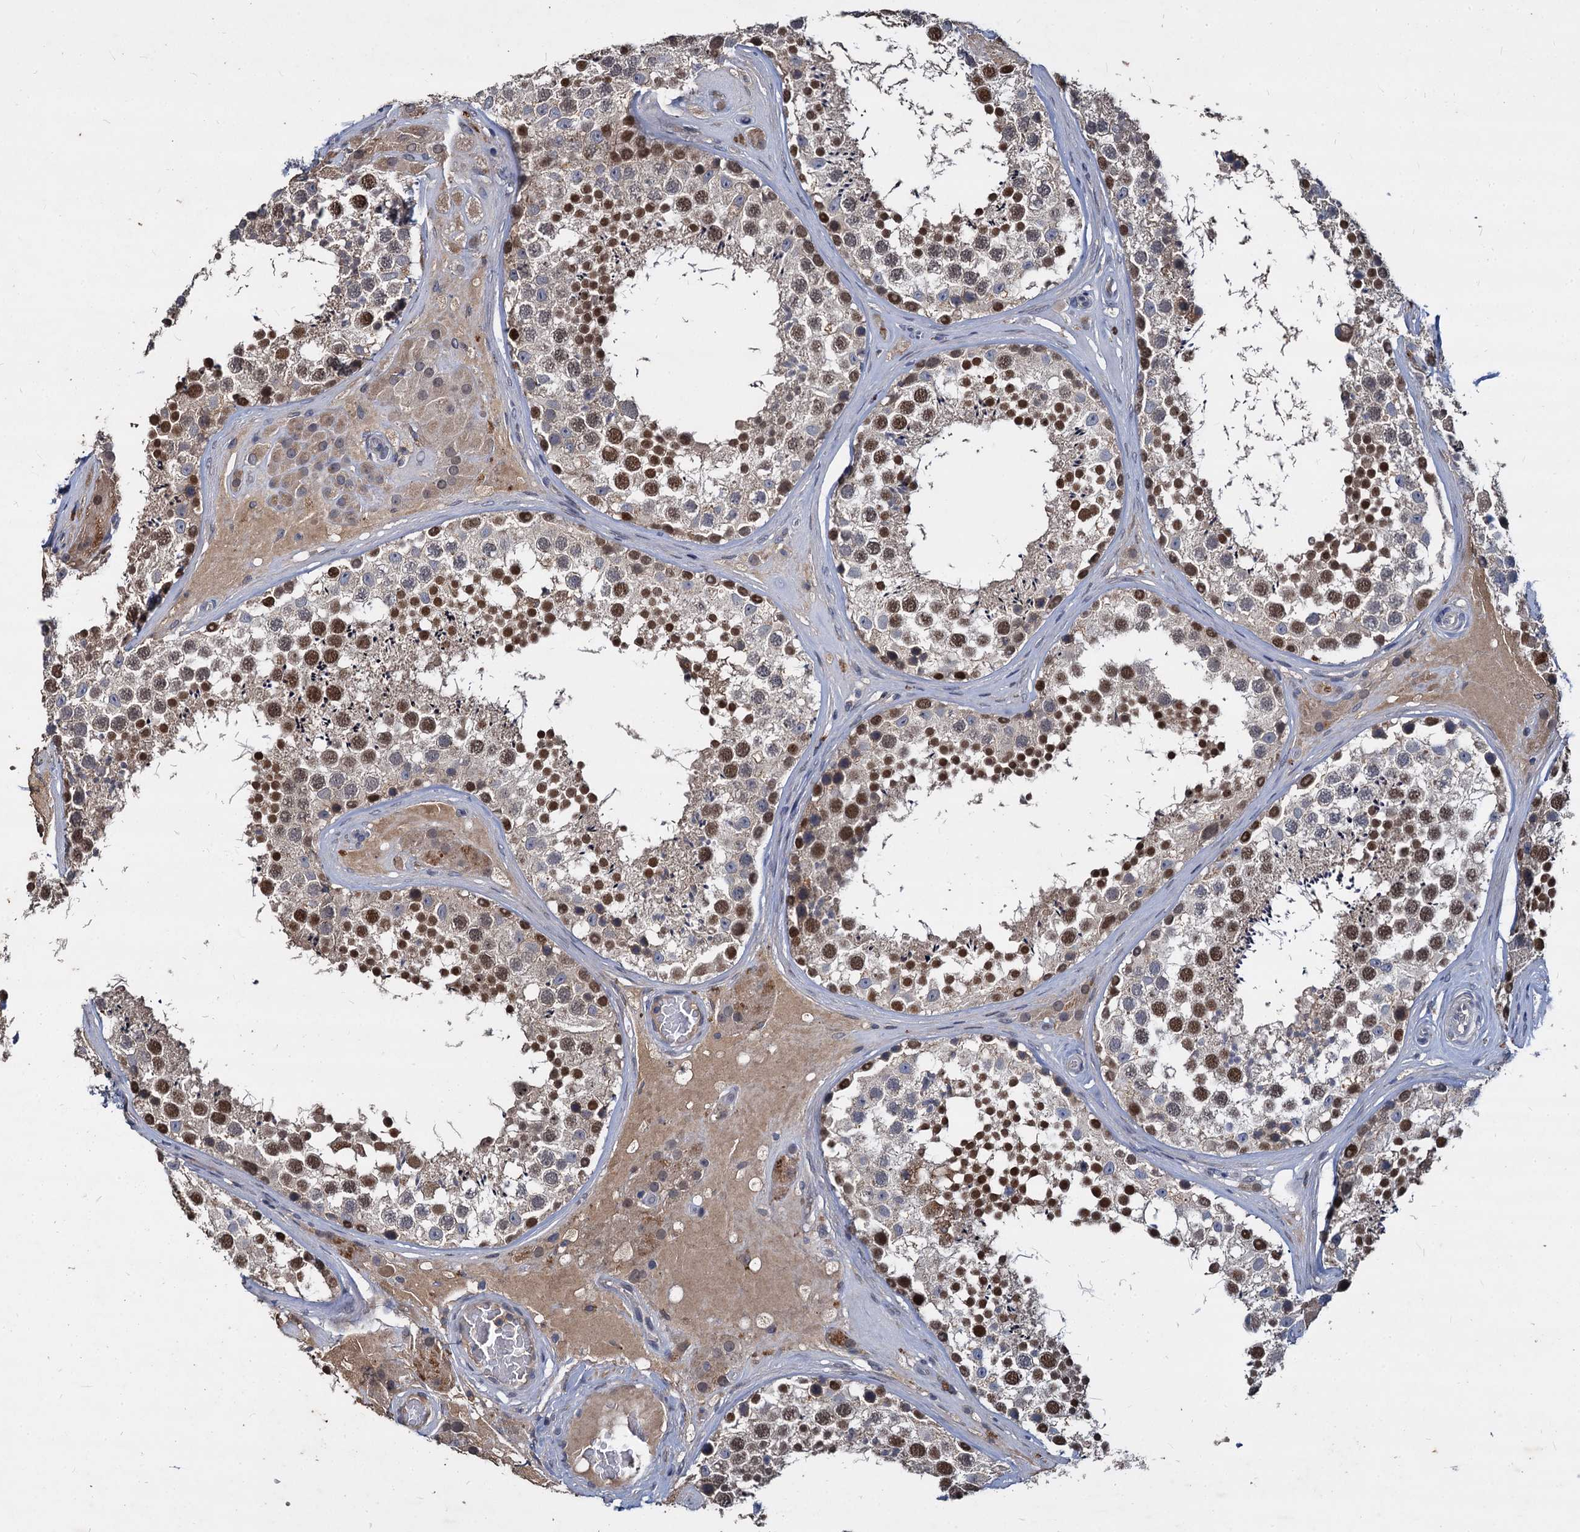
{"staining": {"intensity": "strong", "quantity": "25%-75%", "location": "nuclear"}, "tissue": "testis", "cell_type": "Cells in seminiferous ducts", "image_type": "normal", "snomed": [{"axis": "morphology", "description": "Normal tissue, NOS"}, {"axis": "topography", "description": "Testis"}], "caption": "IHC of normal human testis demonstrates high levels of strong nuclear positivity in approximately 25%-75% of cells in seminiferous ducts. (DAB (3,3'-diaminobenzidine) IHC, brown staining for protein, blue staining for nuclei).", "gene": "CCDC184", "patient": {"sex": "male", "age": 46}}